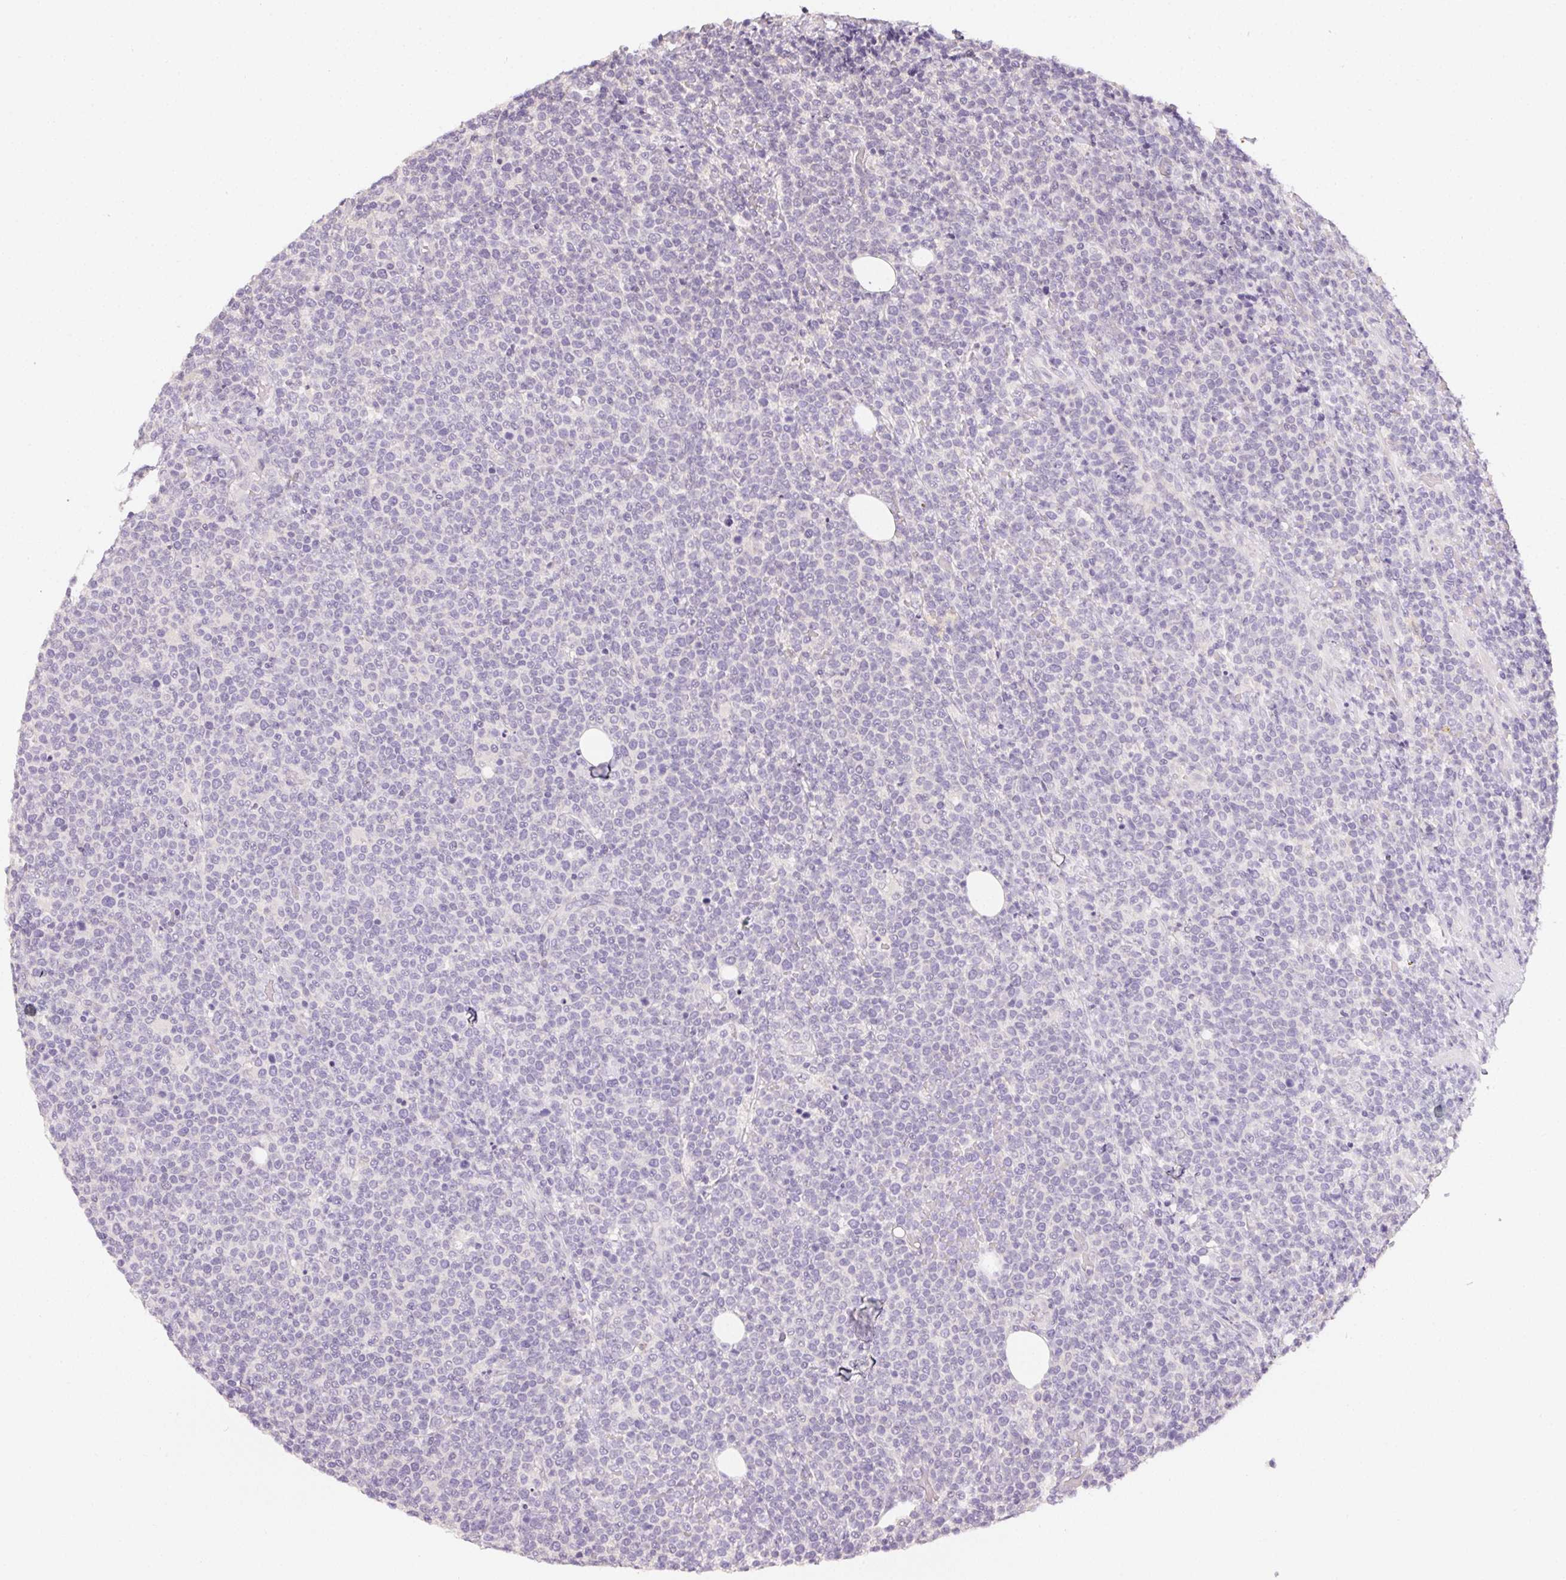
{"staining": {"intensity": "negative", "quantity": "none", "location": "none"}, "tissue": "lymphoma", "cell_type": "Tumor cells", "image_type": "cancer", "snomed": [{"axis": "morphology", "description": "Malignant lymphoma, non-Hodgkin's type, High grade"}, {"axis": "topography", "description": "Lymph node"}], "caption": "Protein analysis of lymphoma displays no significant positivity in tumor cells.", "gene": "ZBBX", "patient": {"sex": "male", "age": 61}}